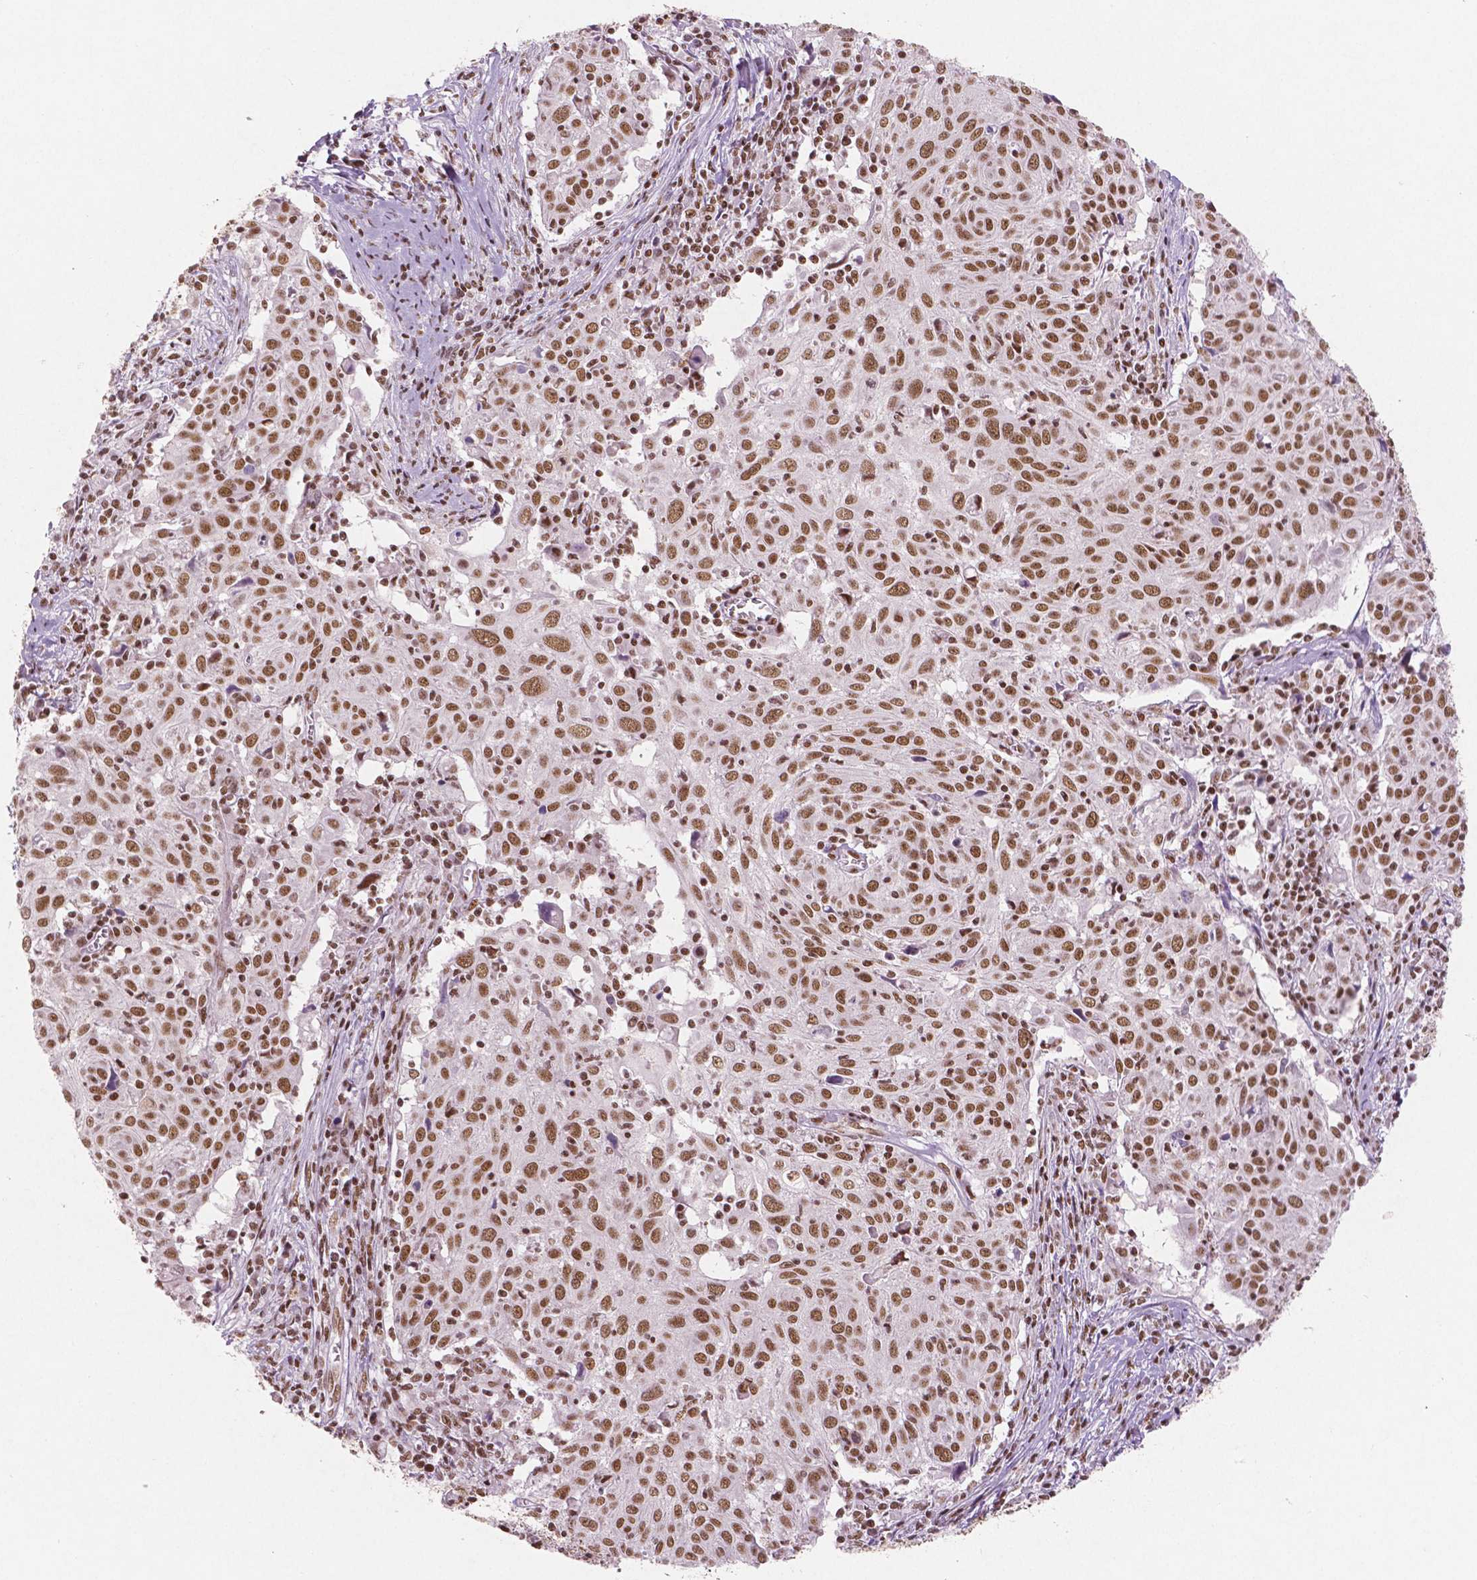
{"staining": {"intensity": "moderate", "quantity": ">75%", "location": "nuclear"}, "tissue": "cervical cancer", "cell_type": "Tumor cells", "image_type": "cancer", "snomed": [{"axis": "morphology", "description": "Squamous cell carcinoma, NOS"}, {"axis": "topography", "description": "Cervix"}], "caption": "Protein staining of cervical cancer (squamous cell carcinoma) tissue demonstrates moderate nuclear staining in approximately >75% of tumor cells.", "gene": "BRD4", "patient": {"sex": "female", "age": 39}}